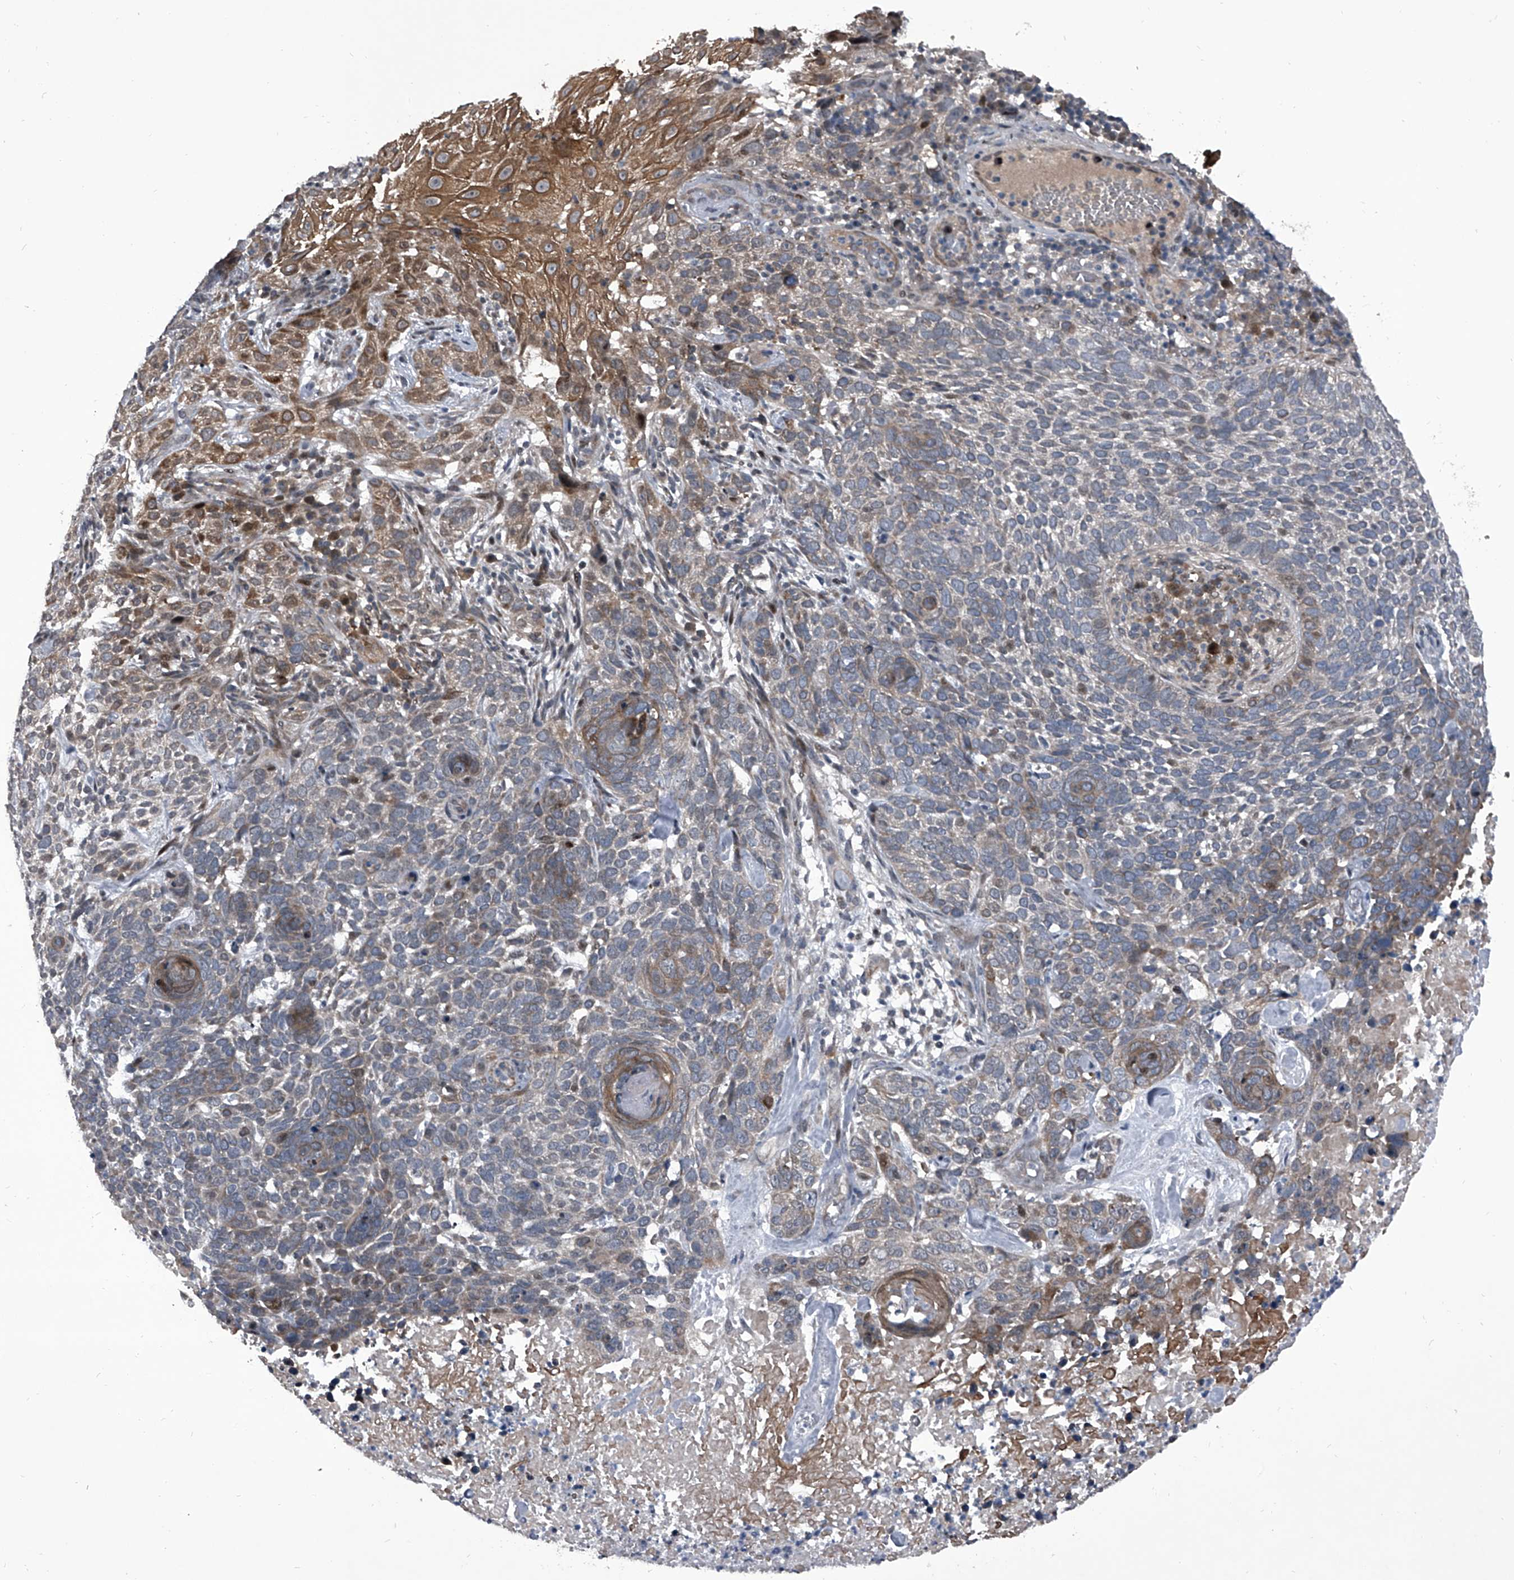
{"staining": {"intensity": "weak", "quantity": "<25%", "location": "cytoplasmic/membranous"}, "tissue": "skin cancer", "cell_type": "Tumor cells", "image_type": "cancer", "snomed": [{"axis": "morphology", "description": "Basal cell carcinoma"}, {"axis": "topography", "description": "Skin"}], "caption": "Tumor cells are negative for brown protein staining in skin cancer.", "gene": "ELK4", "patient": {"sex": "female", "age": 64}}